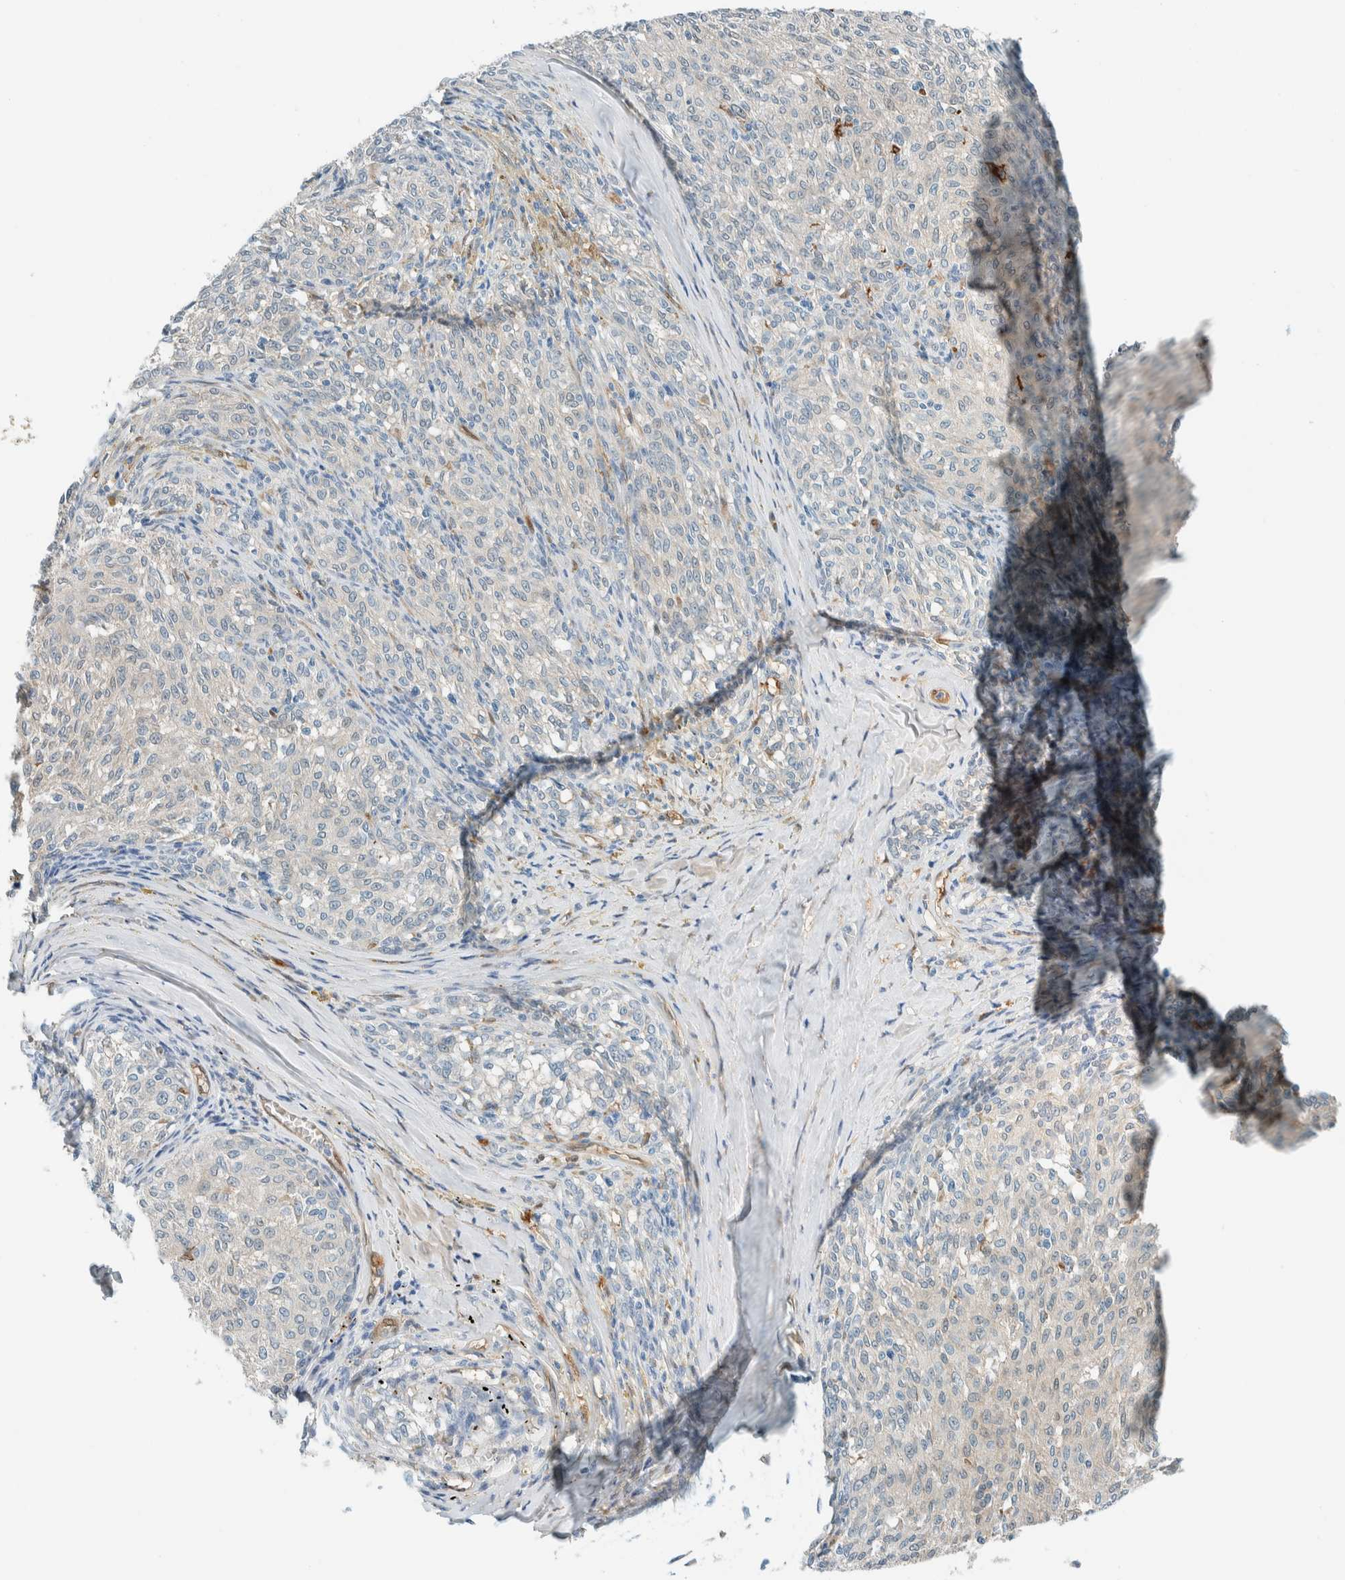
{"staining": {"intensity": "negative", "quantity": "none", "location": "none"}, "tissue": "melanoma", "cell_type": "Tumor cells", "image_type": "cancer", "snomed": [{"axis": "morphology", "description": "Malignant melanoma, NOS"}, {"axis": "topography", "description": "Skin"}], "caption": "Histopathology image shows no protein positivity in tumor cells of melanoma tissue.", "gene": "NXN", "patient": {"sex": "female", "age": 72}}